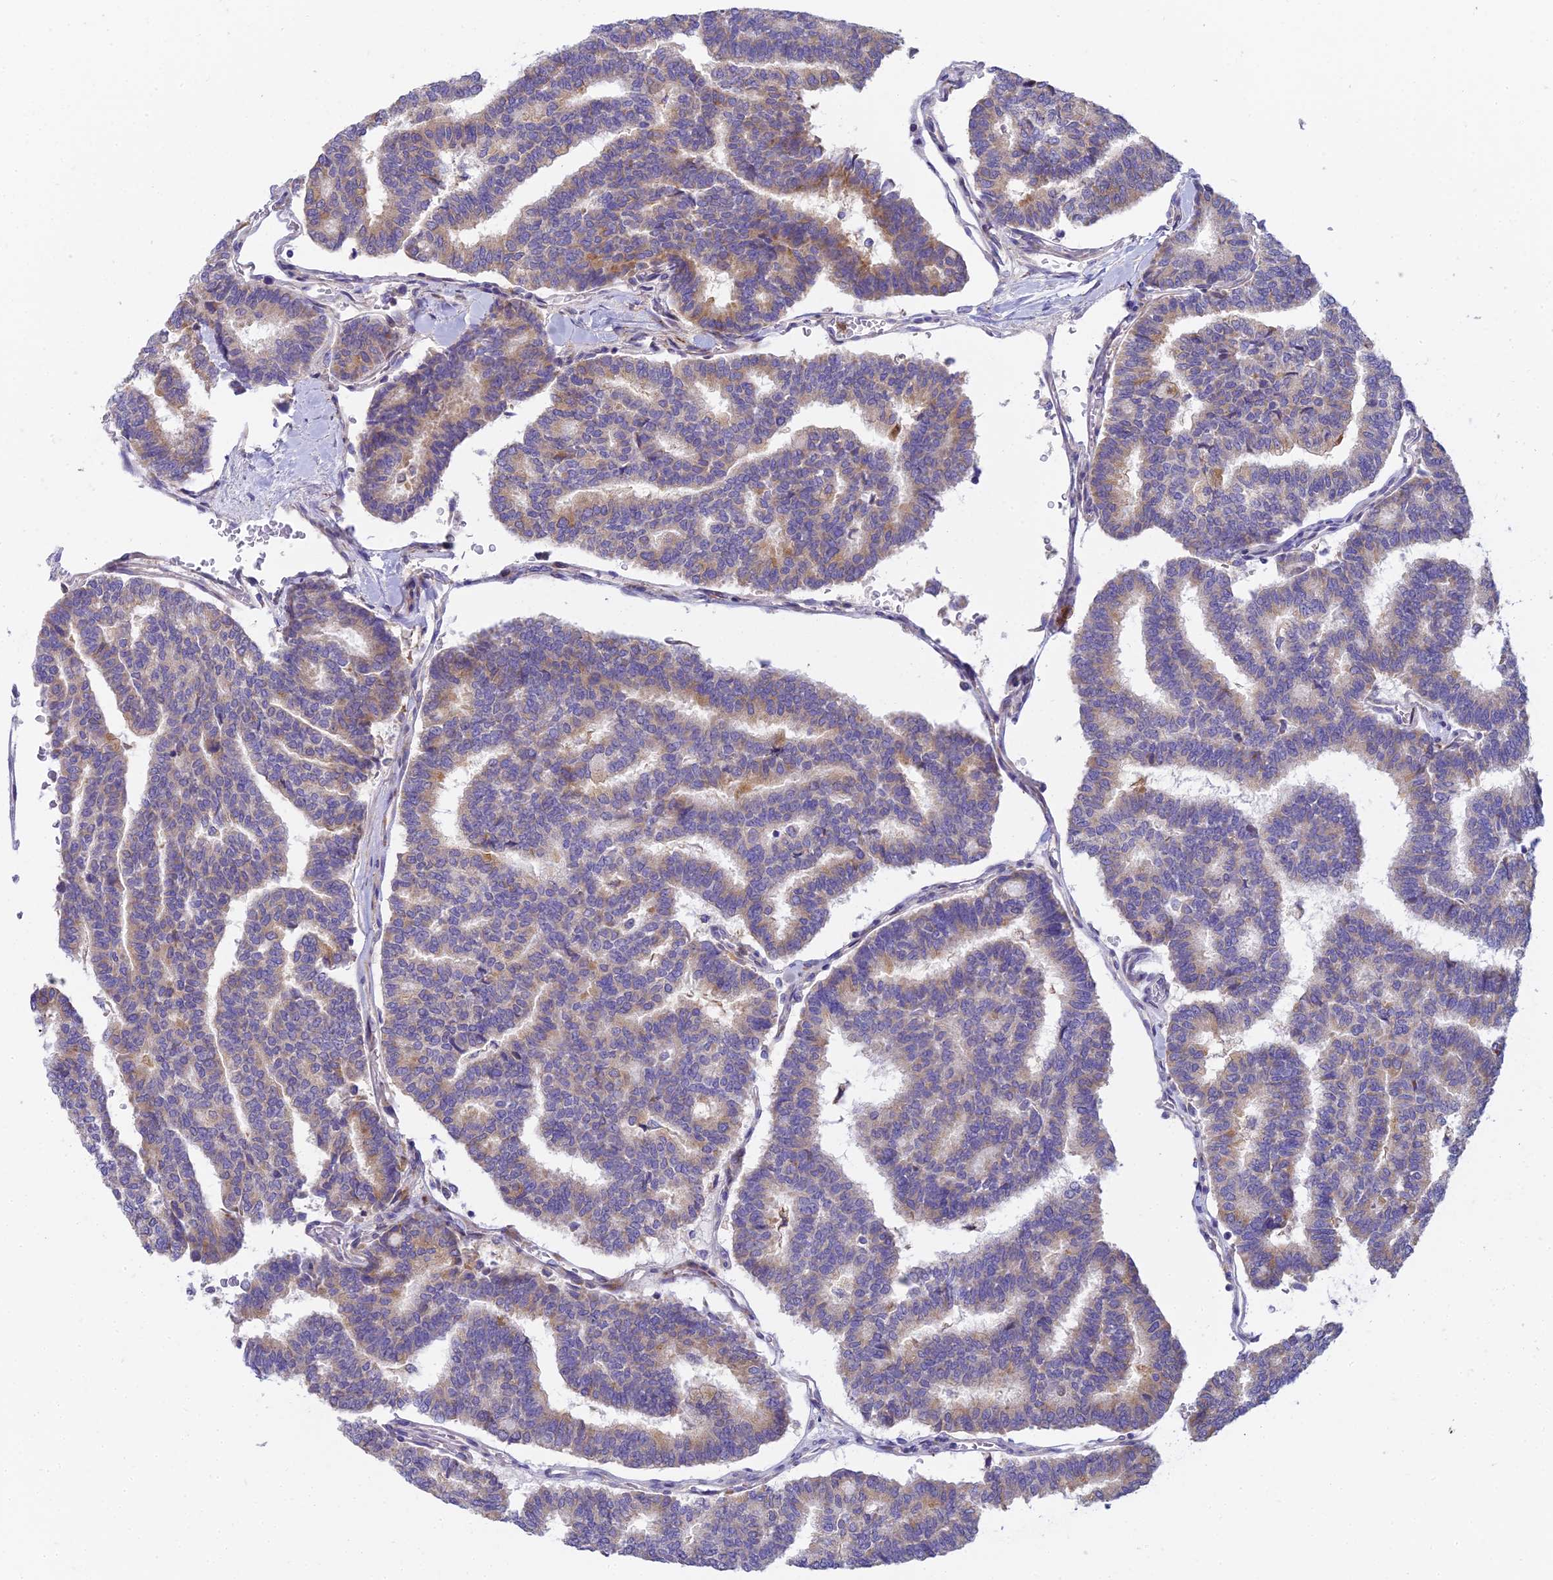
{"staining": {"intensity": "weak", "quantity": "25%-75%", "location": "cytoplasmic/membranous"}, "tissue": "thyroid cancer", "cell_type": "Tumor cells", "image_type": "cancer", "snomed": [{"axis": "morphology", "description": "Papillary adenocarcinoma, NOS"}, {"axis": "topography", "description": "Thyroid gland"}], "caption": "High-magnification brightfield microscopy of papillary adenocarcinoma (thyroid) stained with DAB (brown) and counterstained with hematoxylin (blue). tumor cells exhibit weak cytoplasmic/membranous staining is present in about25%-75% of cells.", "gene": "CLCN7", "patient": {"sex": "female", "age": 35}}